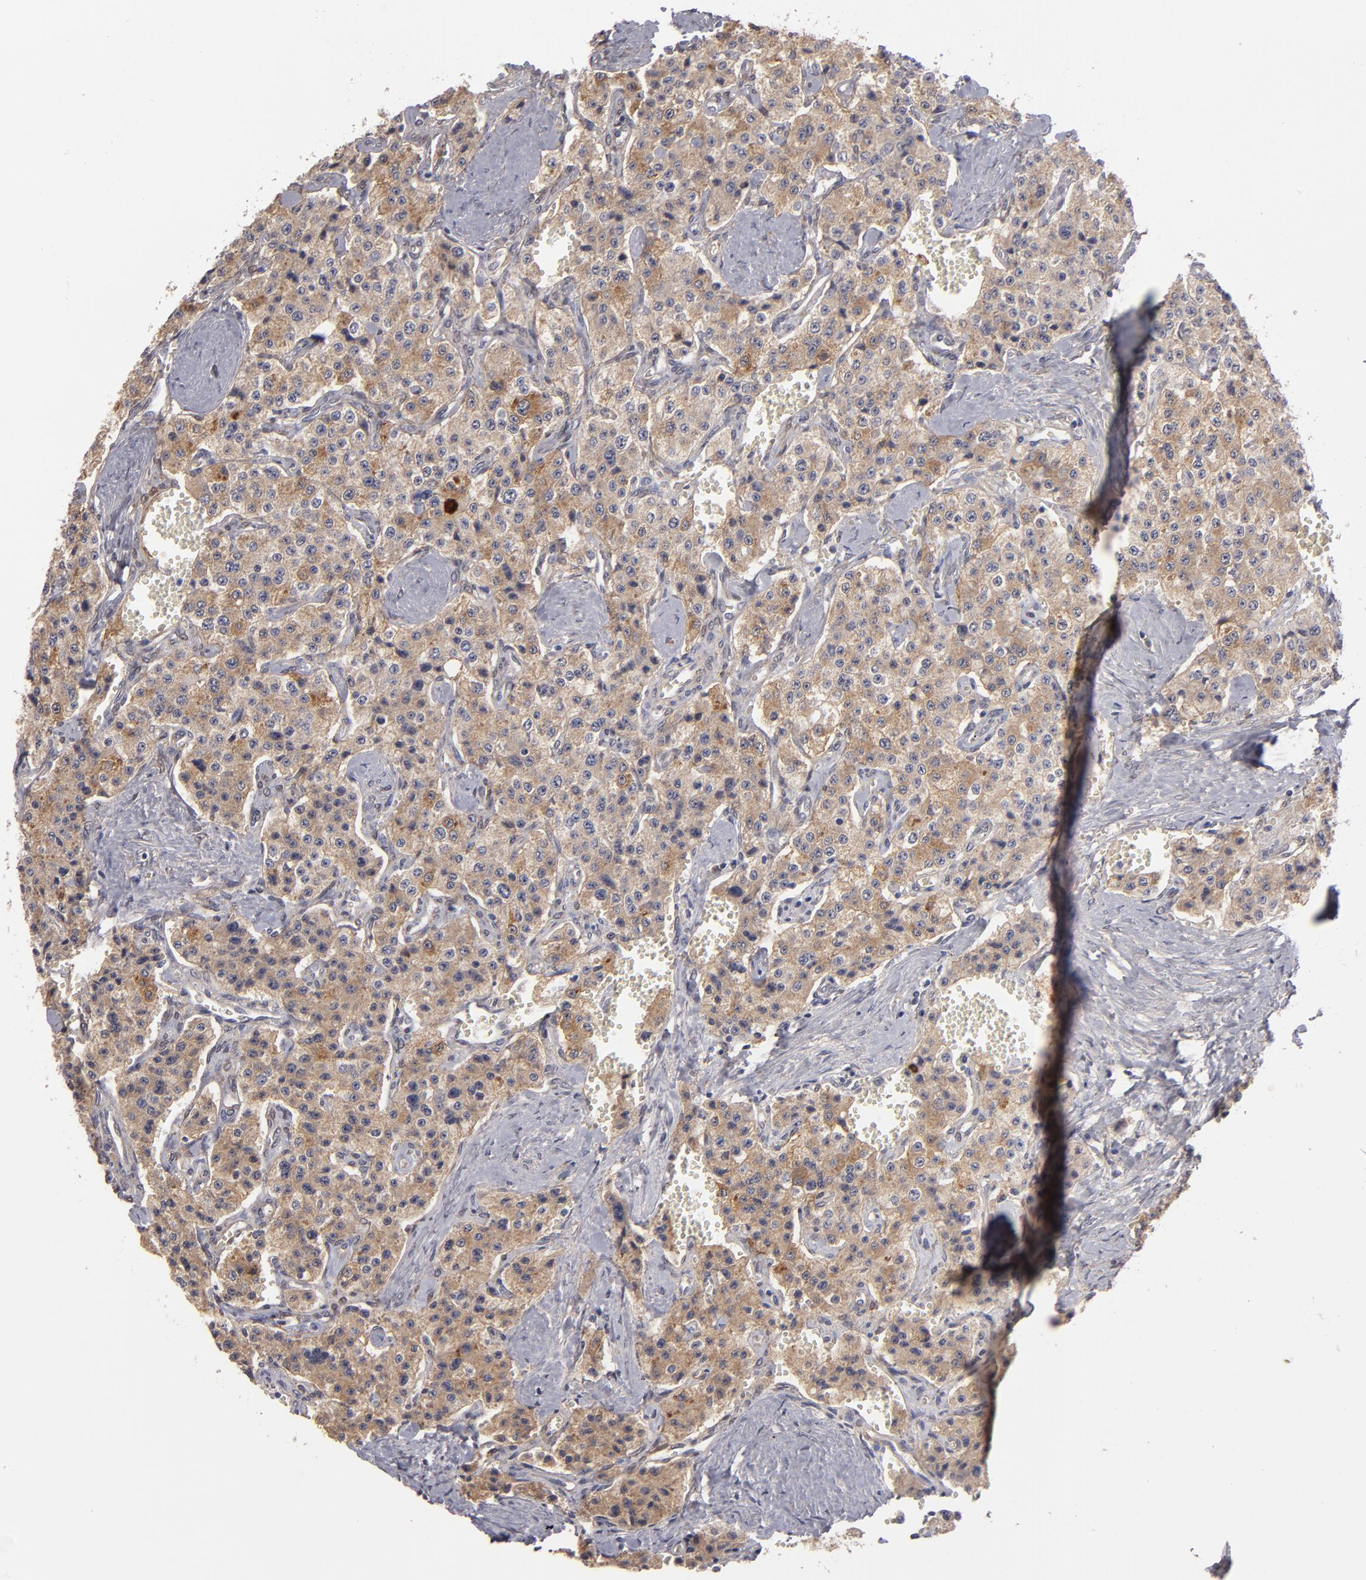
{"staining": {"intensity": "weak", "quantity": ">75%", "location": "cytoplasmic/membranous"}, "tissue": "carcinoid", "cell_type": "Tumor cells", "image_type": "cancer", "snomed": [{"axis": "morphology", "description": "Carcinoid, malignant, NOS"}, {"axis": "topography", "description": "Small intestine"}], "caption": "DAB immunohistochemical staining of carcinoid demonstrates weak cytoplasmic/membranous protein positivity in about >75% of tumor cells.", "gene": "NDRG2", "patient": {"sex": "male", "age": 52}}